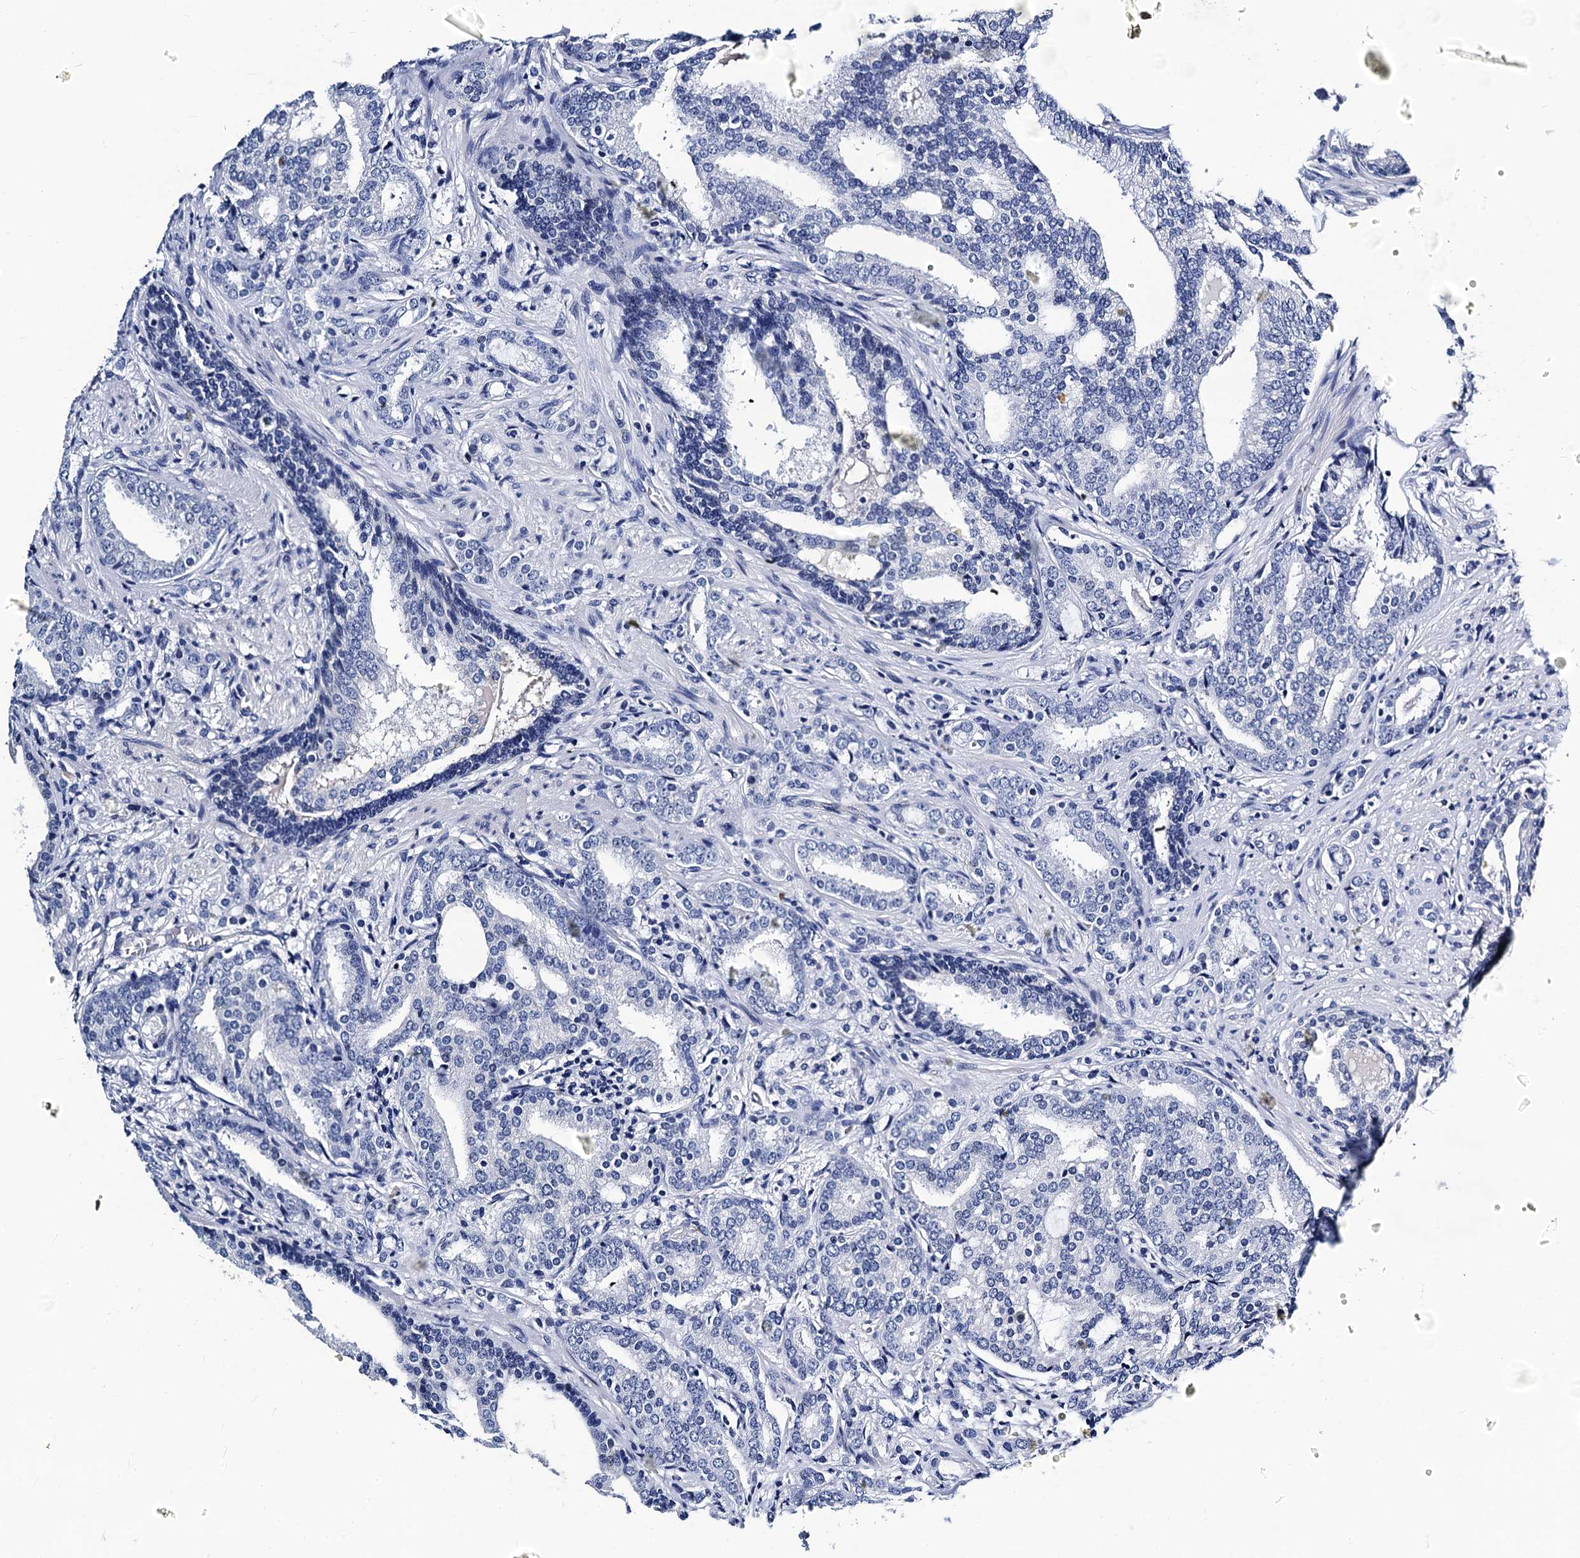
{"staining": {"intensity": "negative", "quantity": "none", "location": "none"}, "tissue": "prostate cancer", "cell_type": "Tumor cells", "image_type": "cancer", "snomed": [{"axis": "morphology", "description": "Adenocarcinoma, High grade"}, {"axis": "topography", "description": "Prostate"}], "caption": "High-grade adenocarcinoma (prostate) was stained to show a protein in brown. There is no significant expression in tumor cells.", "gene": "LRRC30", "patient": {"sex": "male", "age": 63}}